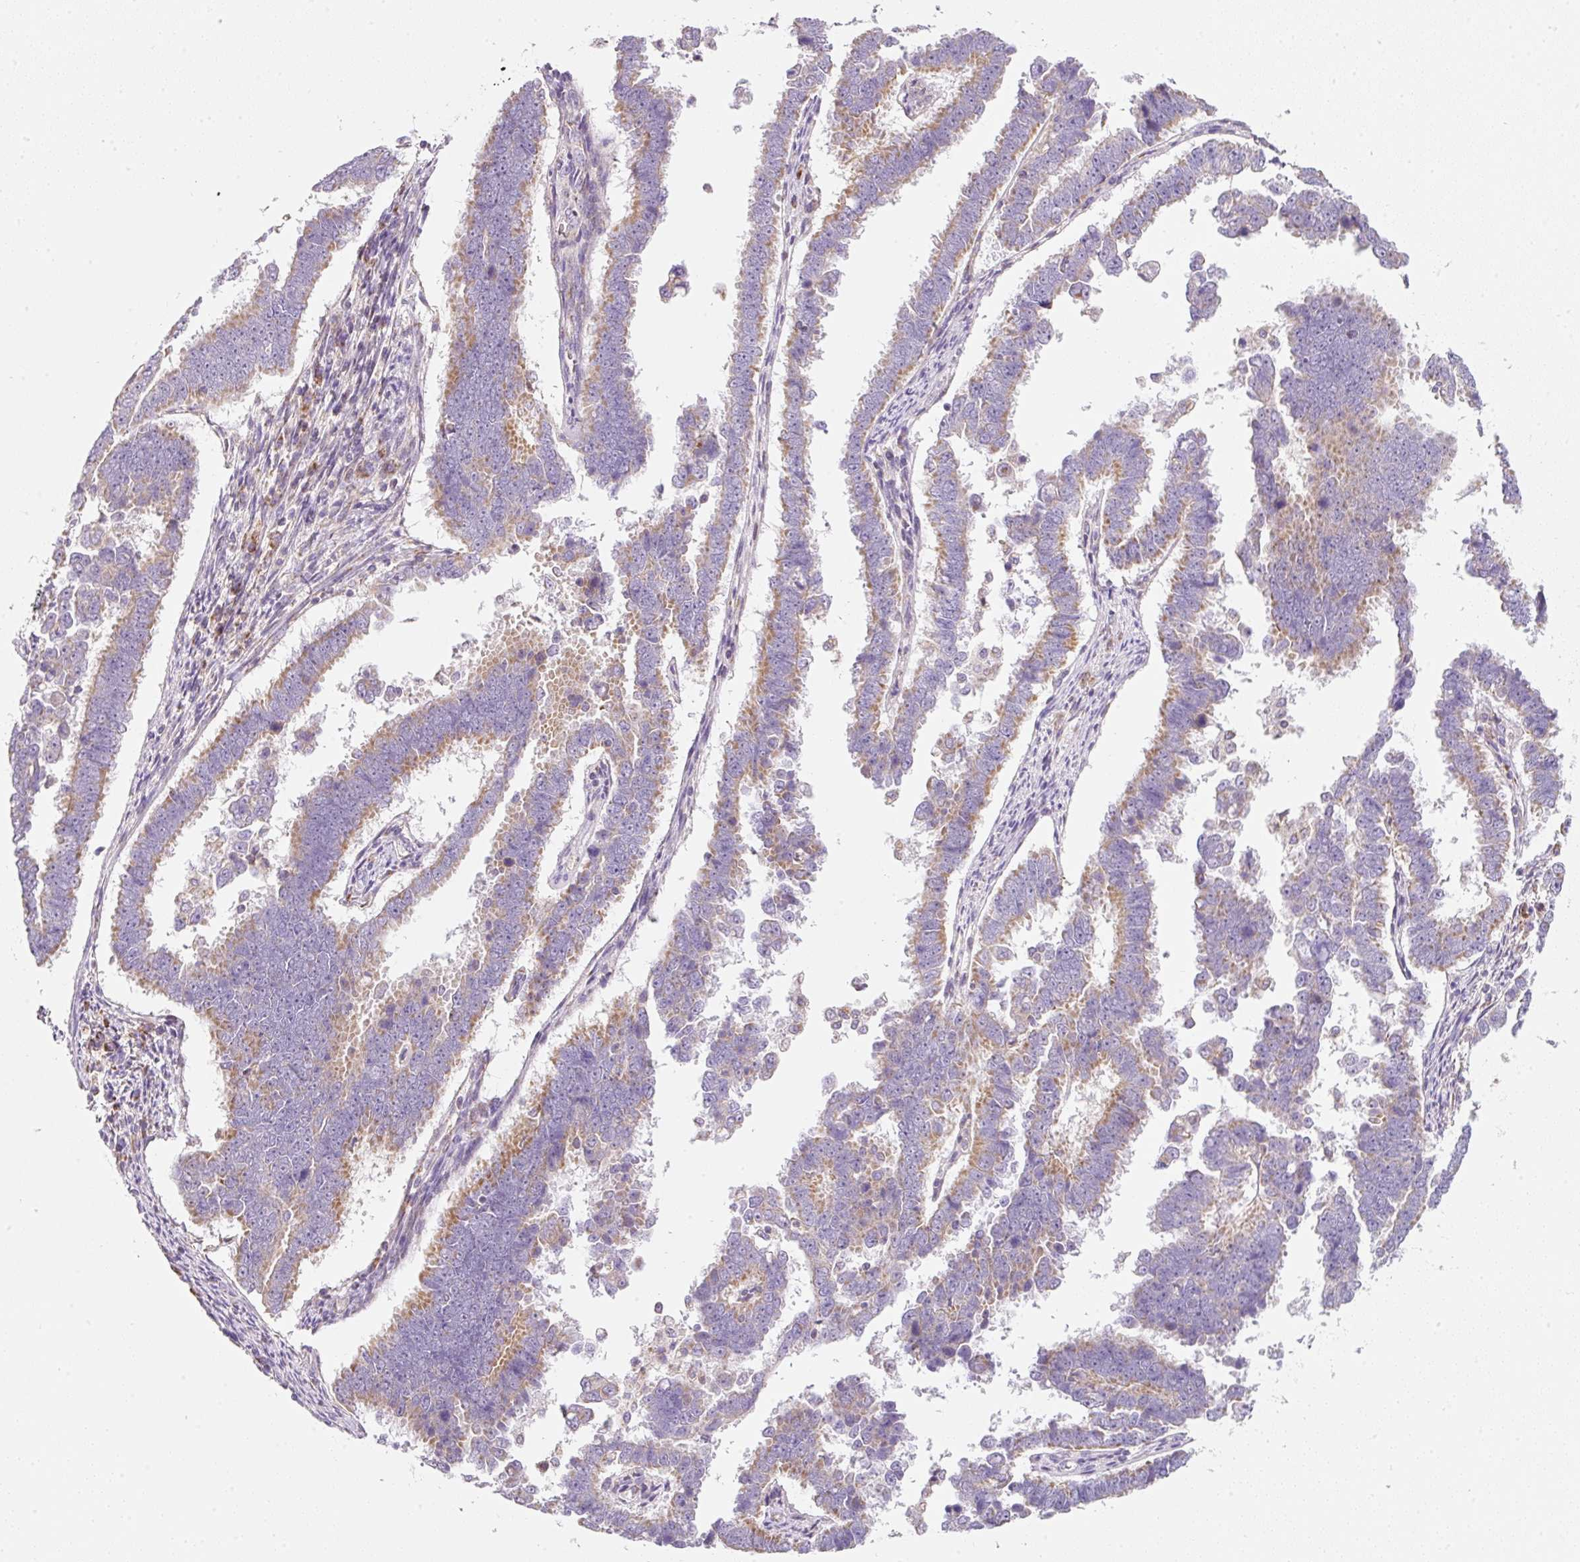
{"staining": {"intensity": "moderate", "quantity": "25%-75%", "location": "cytoplasmic/membranous"}, "tissue": "endometrial cancer", "cell_type": "Tumor cells", "image_type": "cancer", "snomed": [{"axis": "morphology", "description": "Adenocarcinoma, NOS"}, {"axis": "topography", "description": "Endometrium"}], "caption": "Immunohistochemistry (IHC) histopathology image of neoplastic tissue: adenocarcinoma (endometrial) stained using IHC shows medium levels of moderate protein expression localized specifically in the cytoplasmic/membranous of tumor cells, appearing as a cytoplasmic/membranous brown color.", "gene": "NDUFA1", "patient": {"sex": "female", "age": 75}}